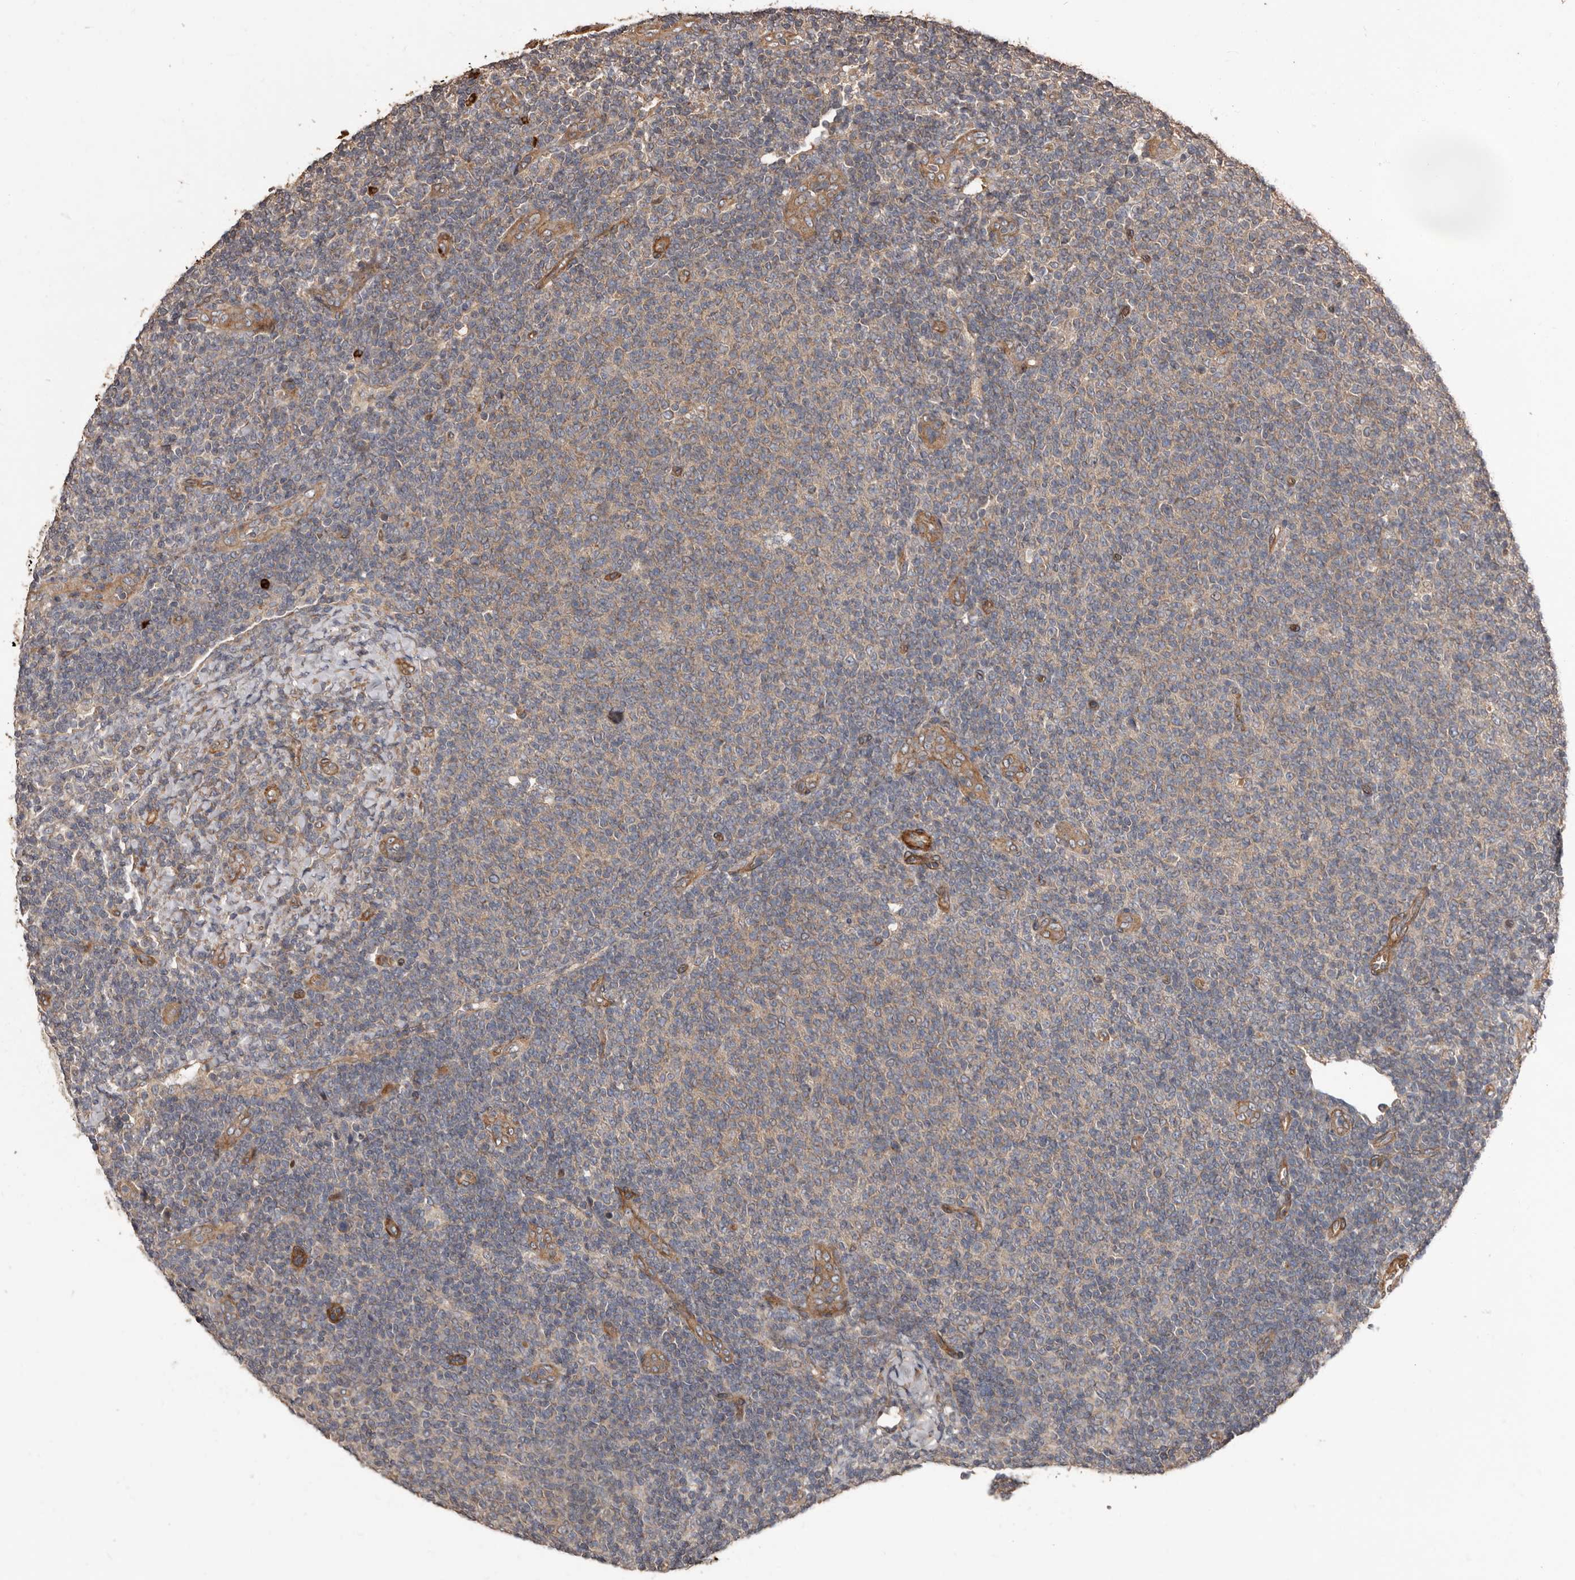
{"staining": {"intensity": "weak", "quantity": "<25%", "location": "cytoplasmic/membranous"}, "tissue": "lymphoma", "cell_type": "Tumor cells", "image_type": "cancer", "snomed": [{"axis": "morphology", "description": "Malignant lymphoma, non-Hodgkin's type, Low grade"}, {"axis": "topography", "description": "Lymph node"}], "caption": "Human low-grade malignant lymphoma, non-Hodgkin's type stained for a protein using immunohistochemistry (IHC) exhibits no expression in tumor cells.", "gene": "ARHGEF5", "patient": {"sex": "male", "age": 66}}